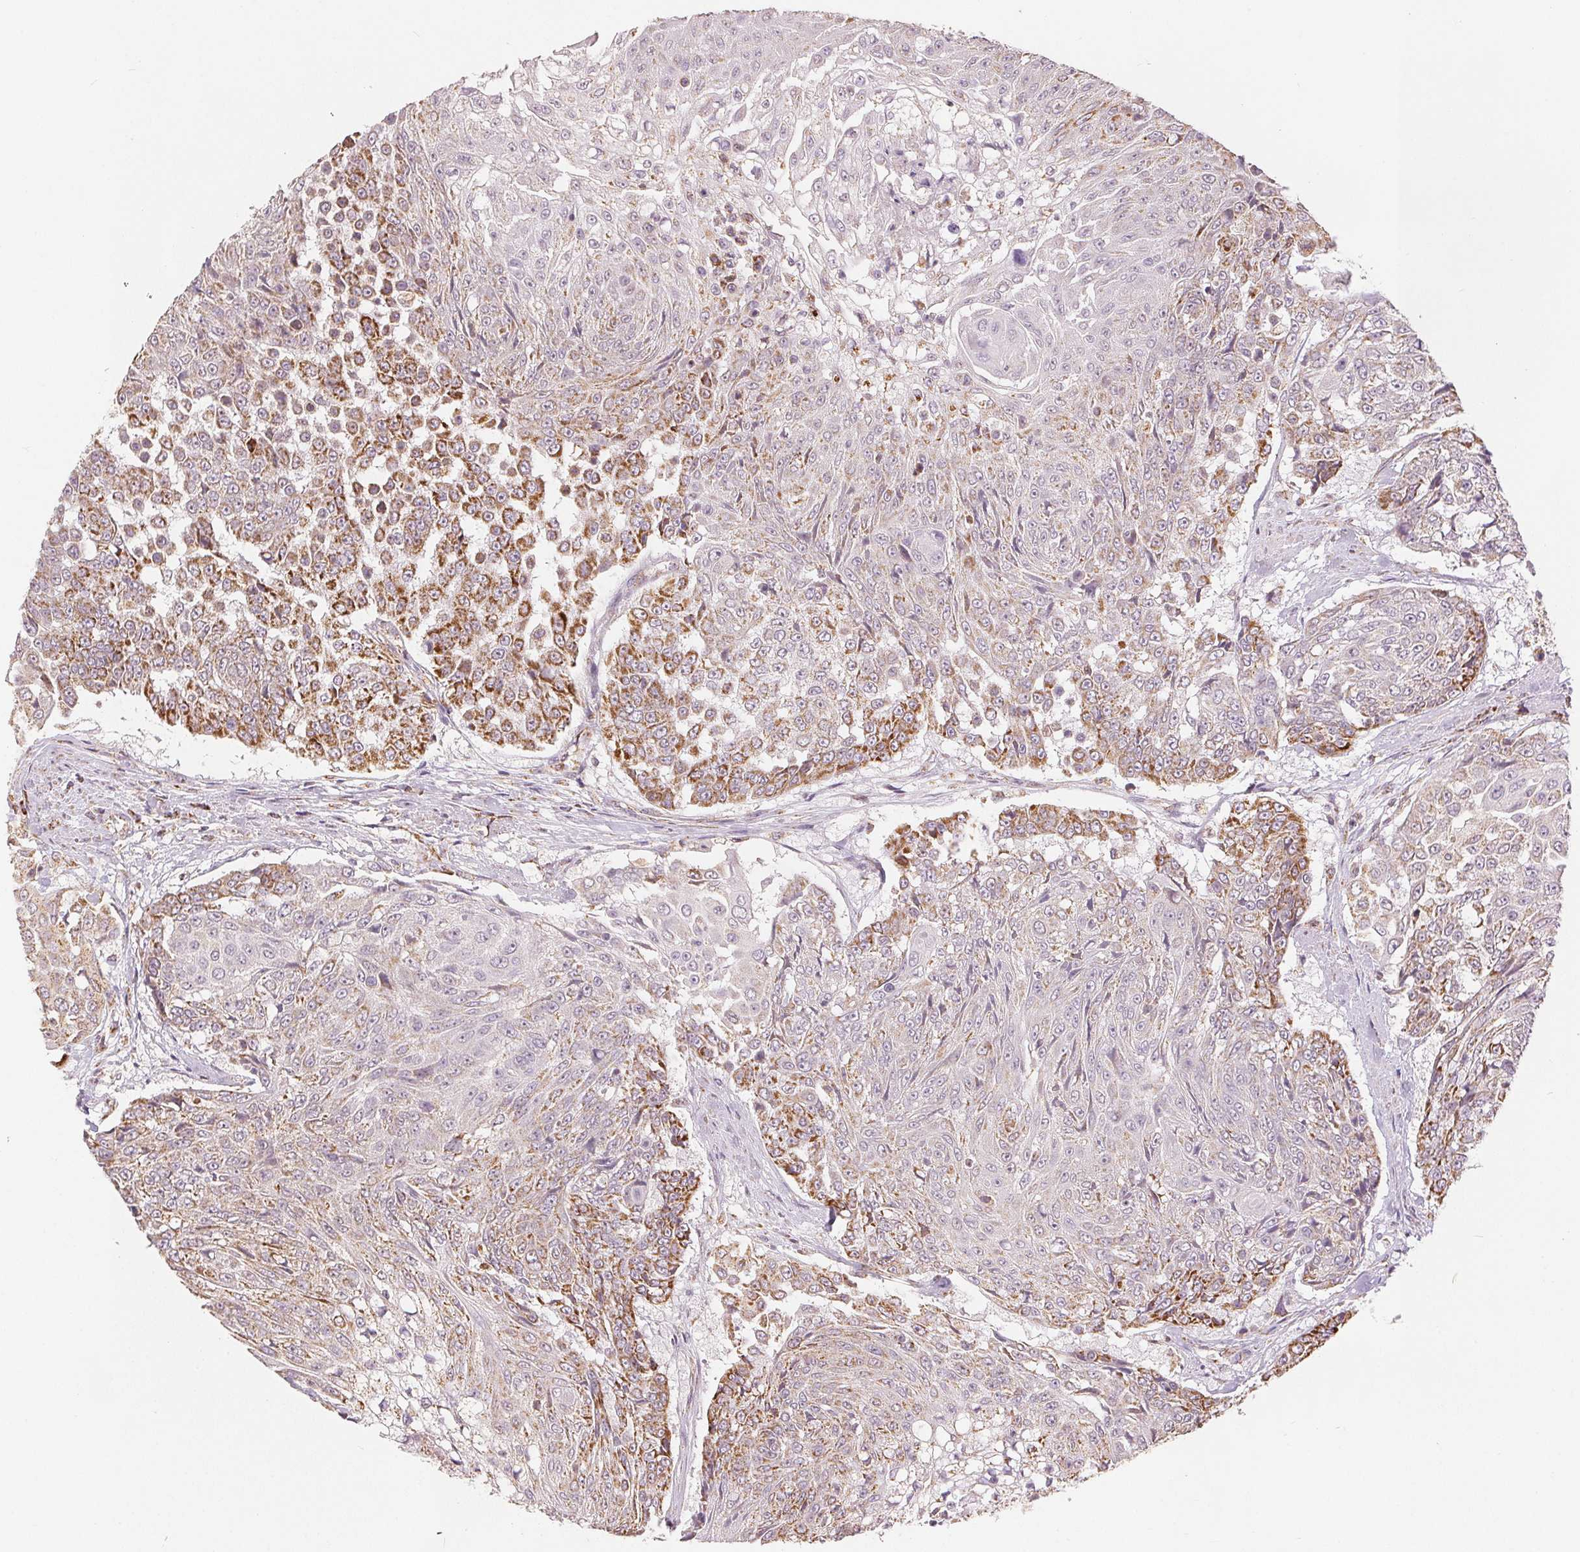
{"staining": {"intensity": "strong", "quantity": "25%-75%", "location": "cytoplasmic/membranous"}, "tissue": "urothelial cancer", "cell_type": "Tumor cells", "image_type": "cancer", "snomed": [{"axis": "morphology", "description": "Urothelial carcinoma, High grade"}, {"axis": "topography", "description": "Urinary bladder"}], "caption": "Immunohistochemistry (IHC) of human urothelial cancer demonstrates high levels of strong cytoplasmic/membranous expression in approximately 25%-75% of tumor cells.", "gene": "SDHB", "patient": {"sex": "female", "age": 63}}